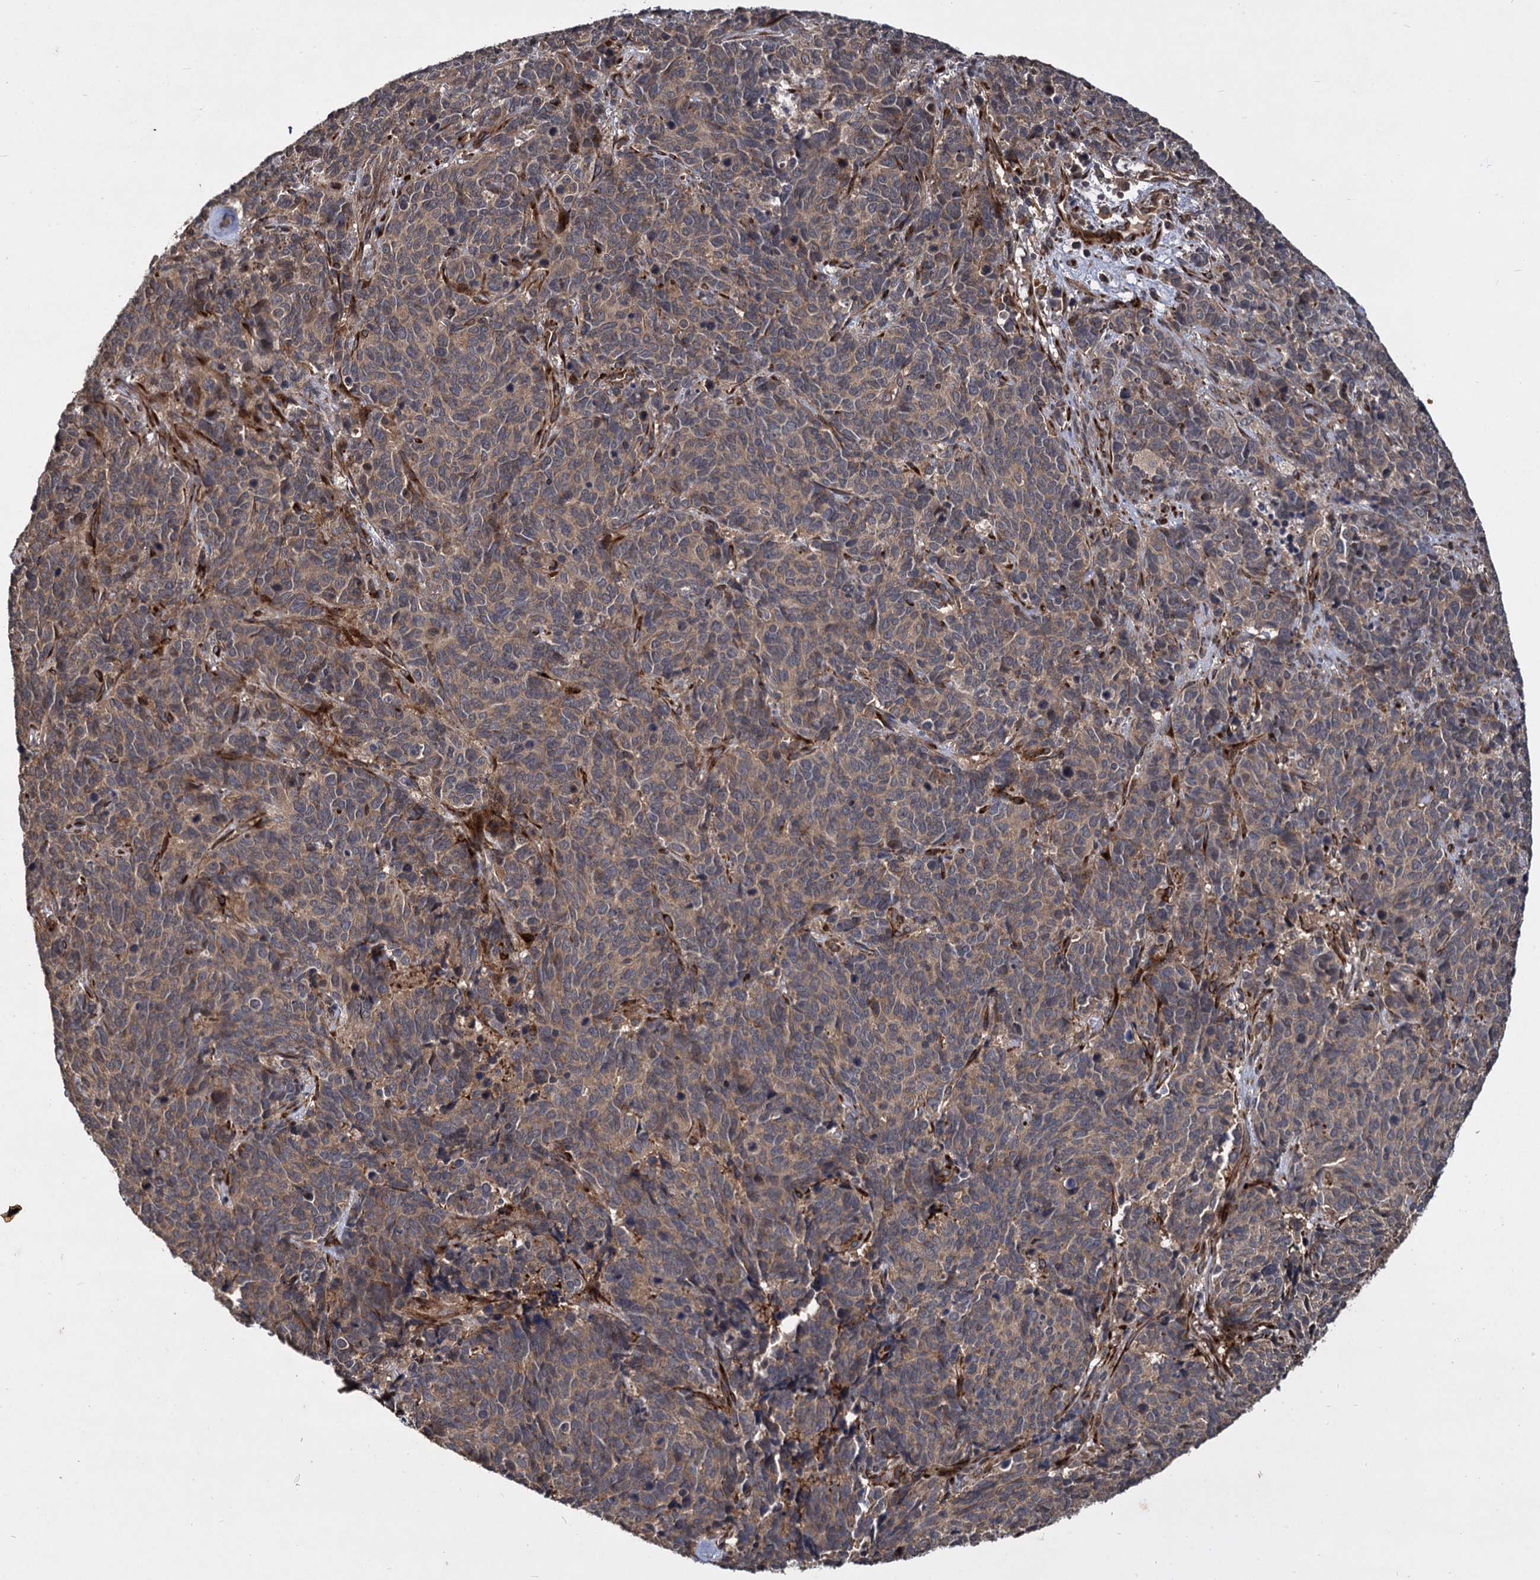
{"staining": {"intensity": "weak", "quantity": ">75%", "location": "cytoplasmic/membranous"}, "tissue": "cervical cancer", "cell_type": "Tumor cells", "image_type": "cancer", "snomed": [{"axis": "morphology", "description": "Squamous cell carcinoma, NOS"}, {"axis": "topography", "description": "Cervix"}], "caption": "Weak cytoplasmic/membranous staining is present in approximately >75% of tumor cells in cervical squamous cell carcinoma. (Brightfield microscopy of DAB IHC at high magnification).", "gene": "INPPL1", "patient": {"sex": "female", "age": 60}}